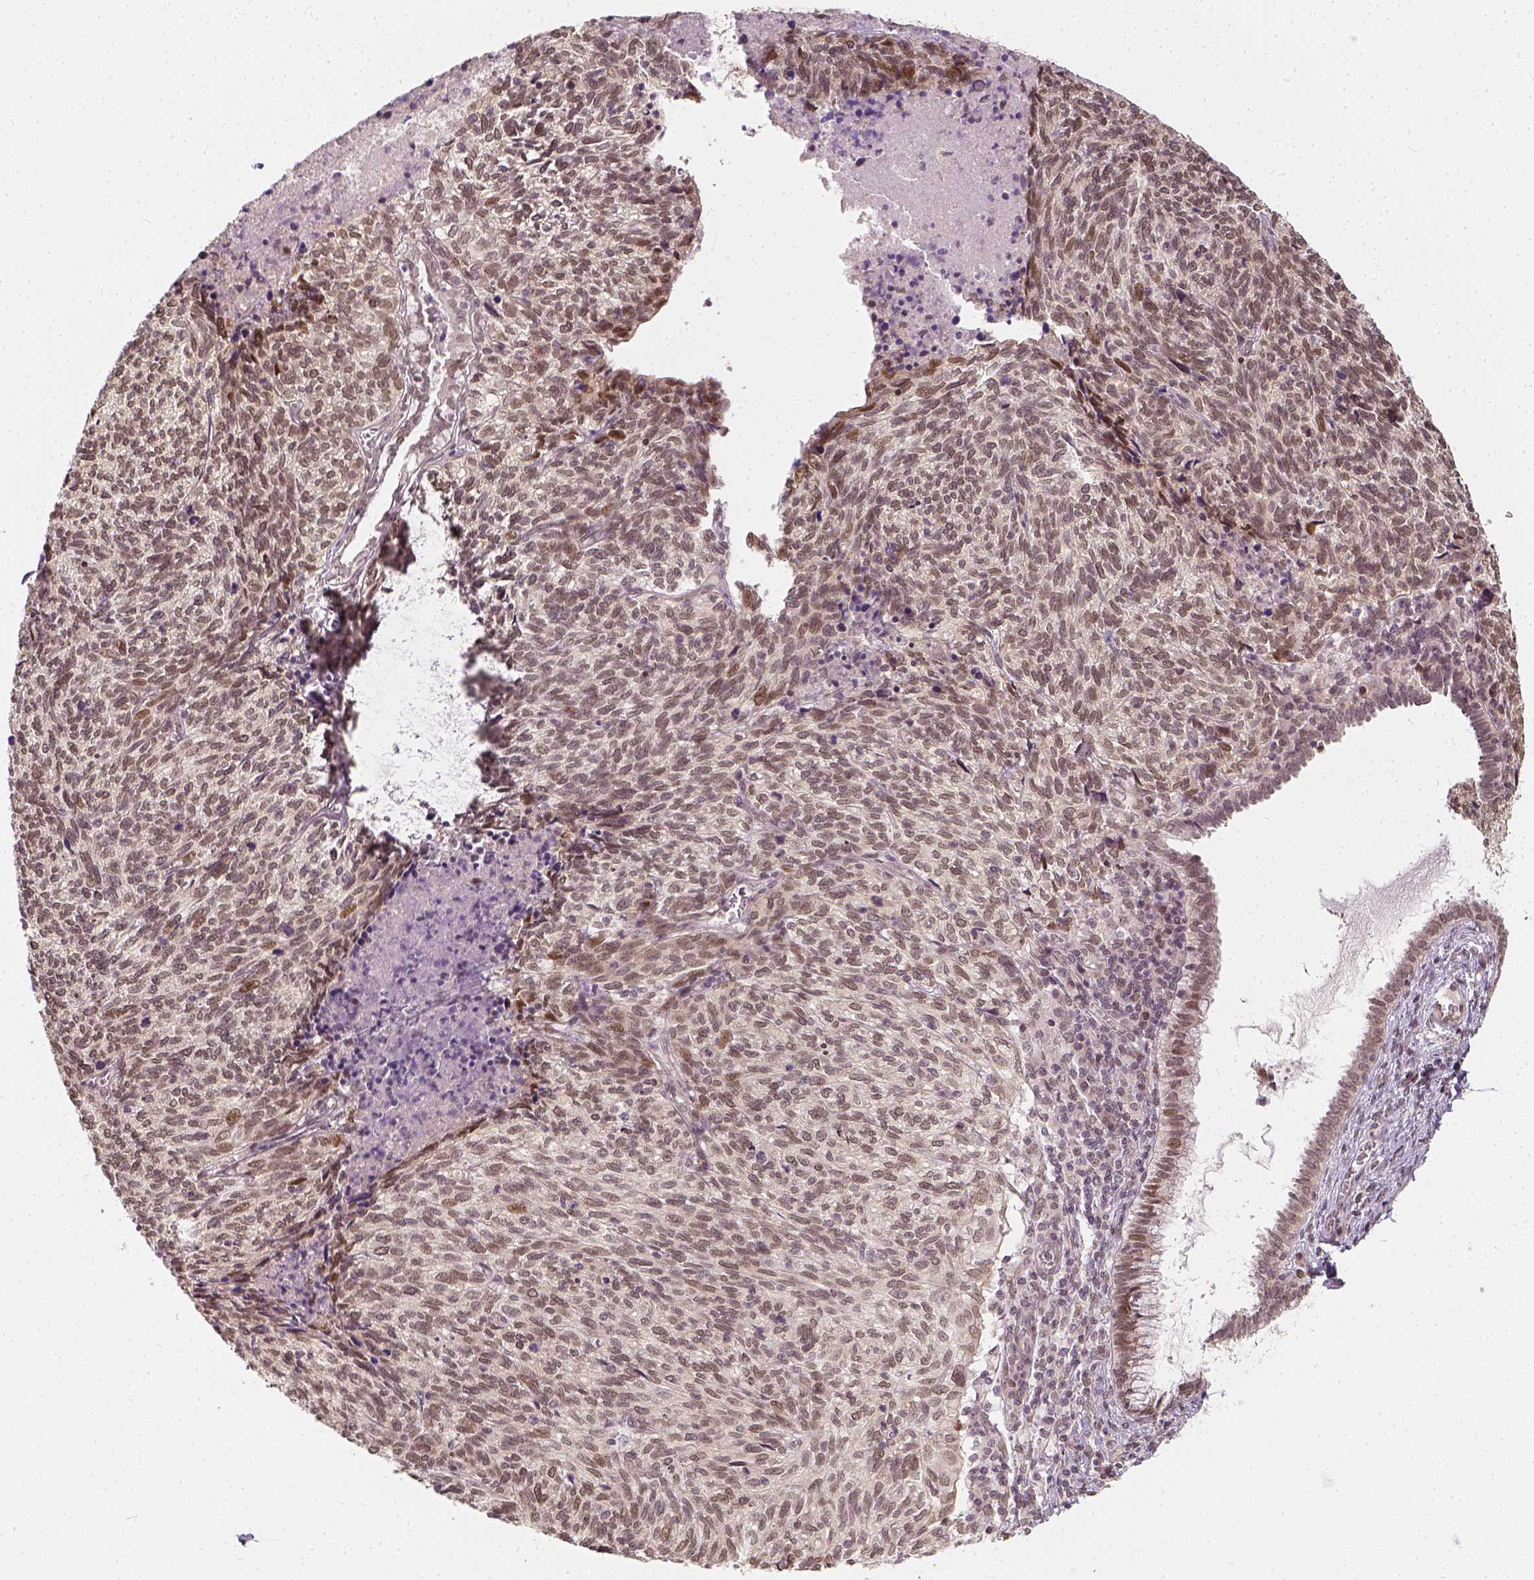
{"staining": {"intensity": "moderate", "quantity": "<25%", "location": "nuclear"}, "tissue": "cervical cancer", "cell_type": "Tumor cells", "image_type": "cancer", "snomed": [{"axis": "morphology", "description": "Squamous cell carcinoma, NOS"}, {"axis": "topography", "description": "Cervix"}], "caption": "About <25% of tumor cells in cervical cancer (squamous cell carcinoma) reveal moderate nuclear protein positivity as visualized by brown immunohistochemical staining.", "gene": "ZMAT3", "patient": {"sex": "female", "age": 45}}